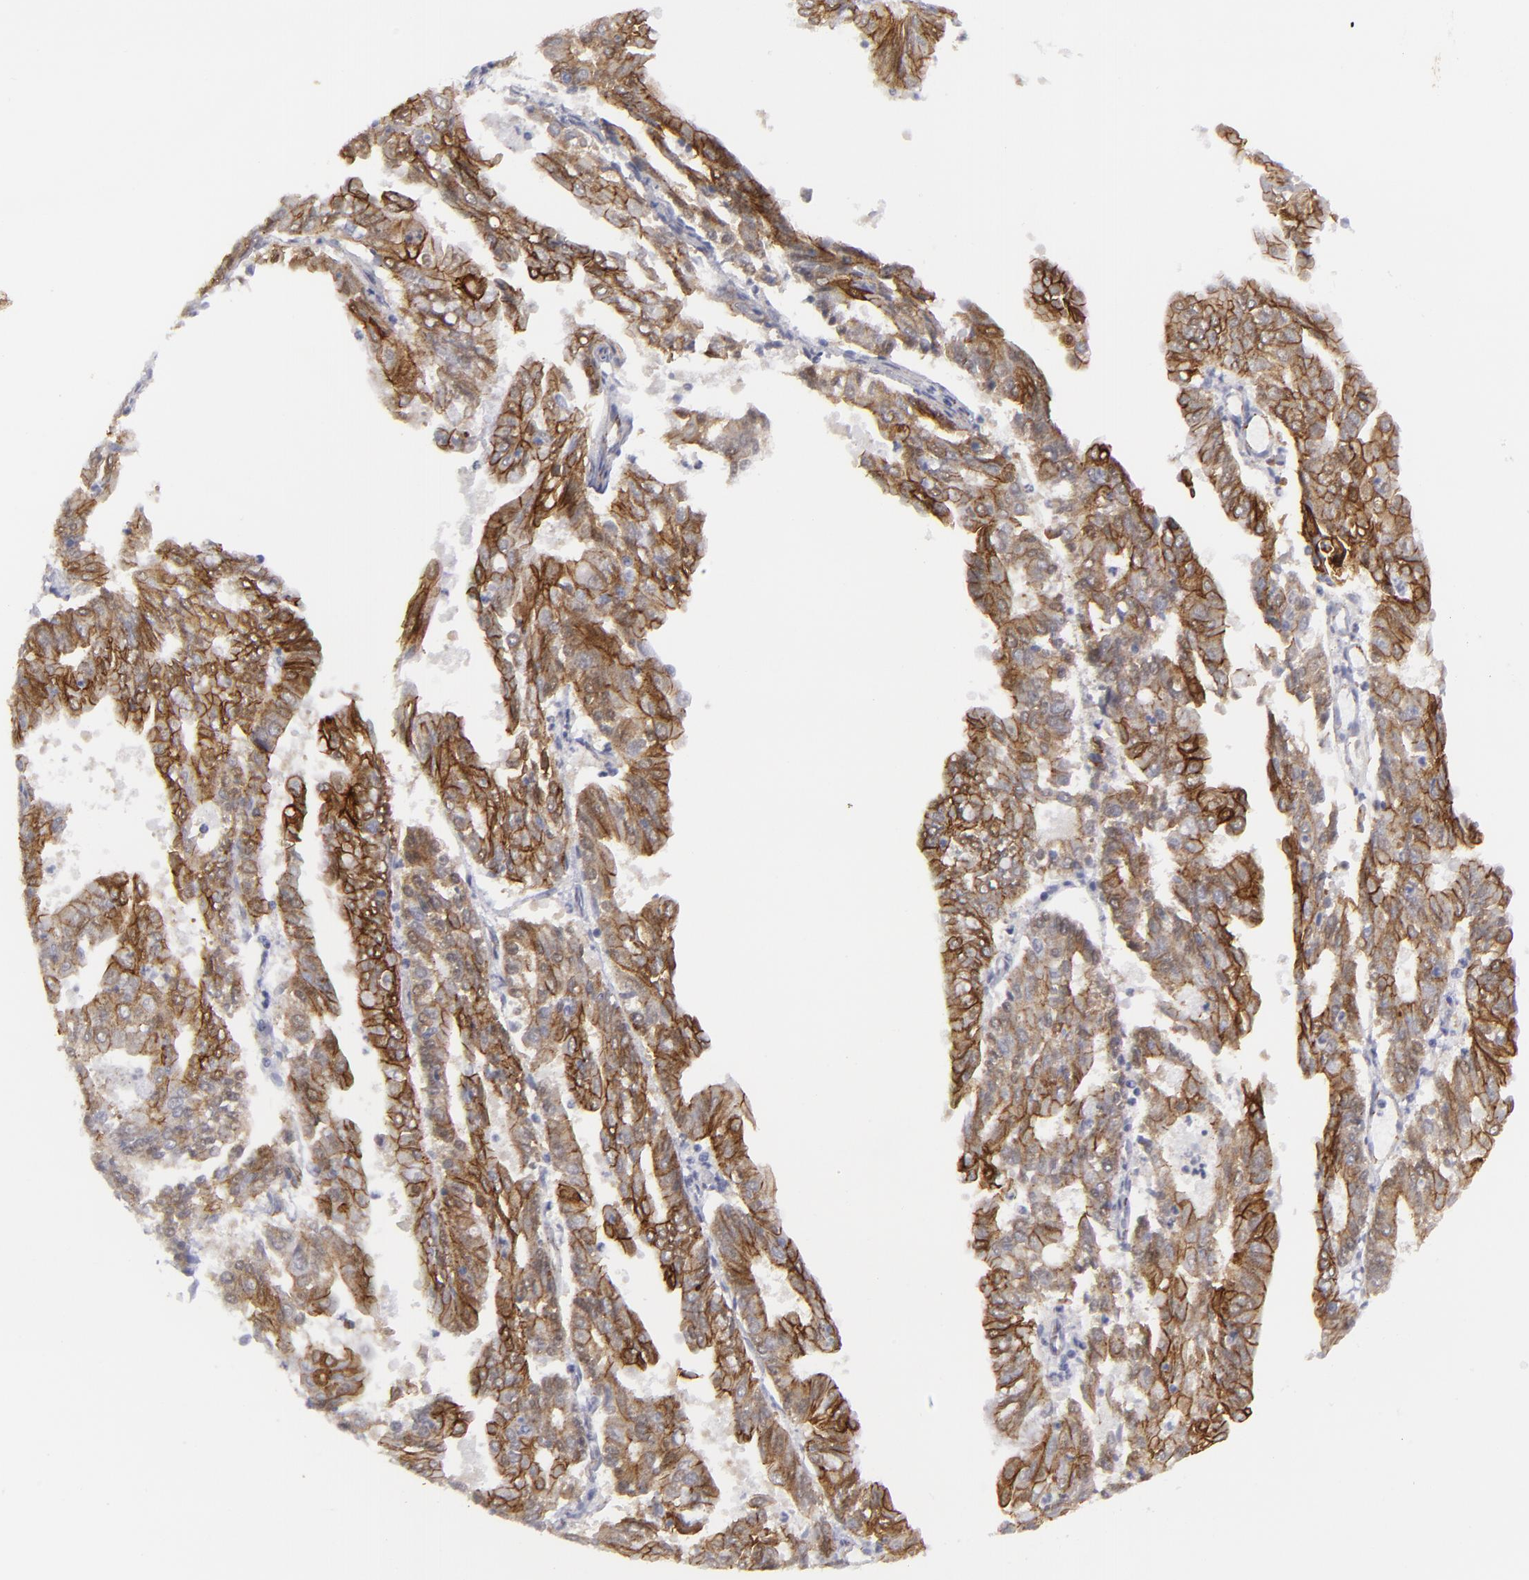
{"staining": {"intensity": "moderate", "quantity": ">75%", "location": "cytoplasmic/membranous"}, "tissue": "endometrial cancer", "cell_type": "Tumor cells", "image_type": "cancer", "snomed": [{"axis": "morphology", "description": "Adenocarcinoma, NOS"}, {"axis": "topography", "description": "Endometrium"}], "caption": "IHC of human endometrial adenocarcinoma reveals medium levels of moderate cytoplasmic/membranous staining in about >75% of tumor cells. (Stains: DAB in brown, nuclei in blue, Microscopy: brightfield microscopy at high magnification).", "gene": "JUP", "patient": {"sex": "female", "age": 79}}